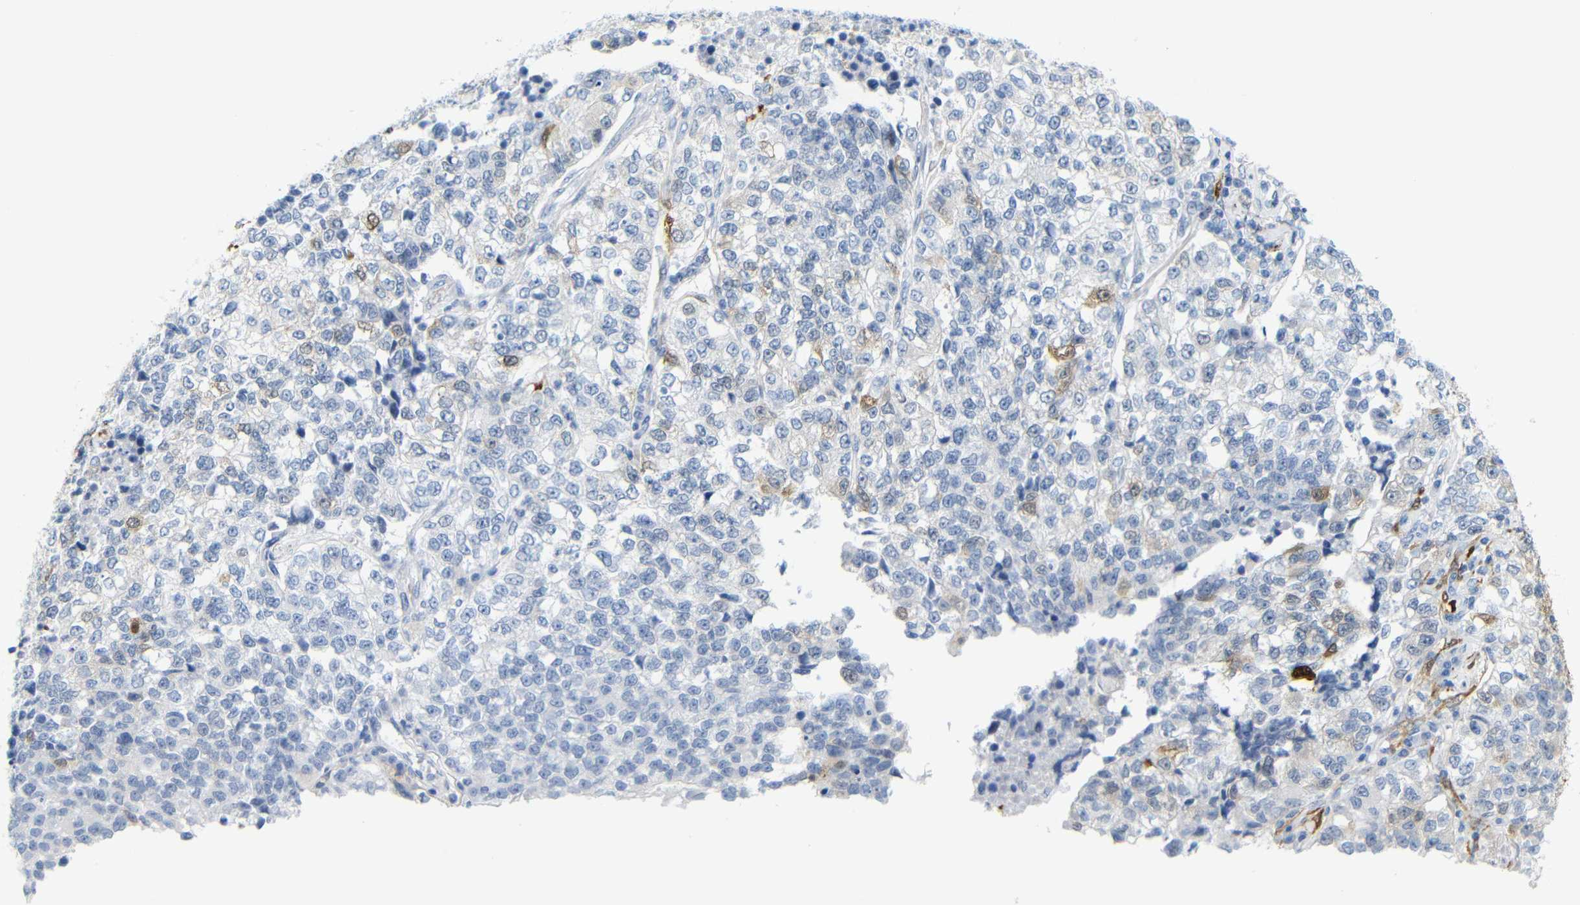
{"staining": {"intensity": "moderate", "quantity": "<25%", "location": "cytoplasmic/membranous,nuclear"}, "tissue": "lung cancer", "cell_type": "Tumor cells", "image_type": "cancer", "snomed": [{"axis": "morphology", "description": "Adenocarcinoma, NOS"}, {"axis": "topography", "description": "Lung"}], "caption": "The immunohistochemical stain shows moderate cytoplasmic/membranous and nuclear staining in tumor cells of lung cancer (adenocarcinoma) tissue.", "gene": "MT1A", "patient": {"sex": "male", "age": 49}}